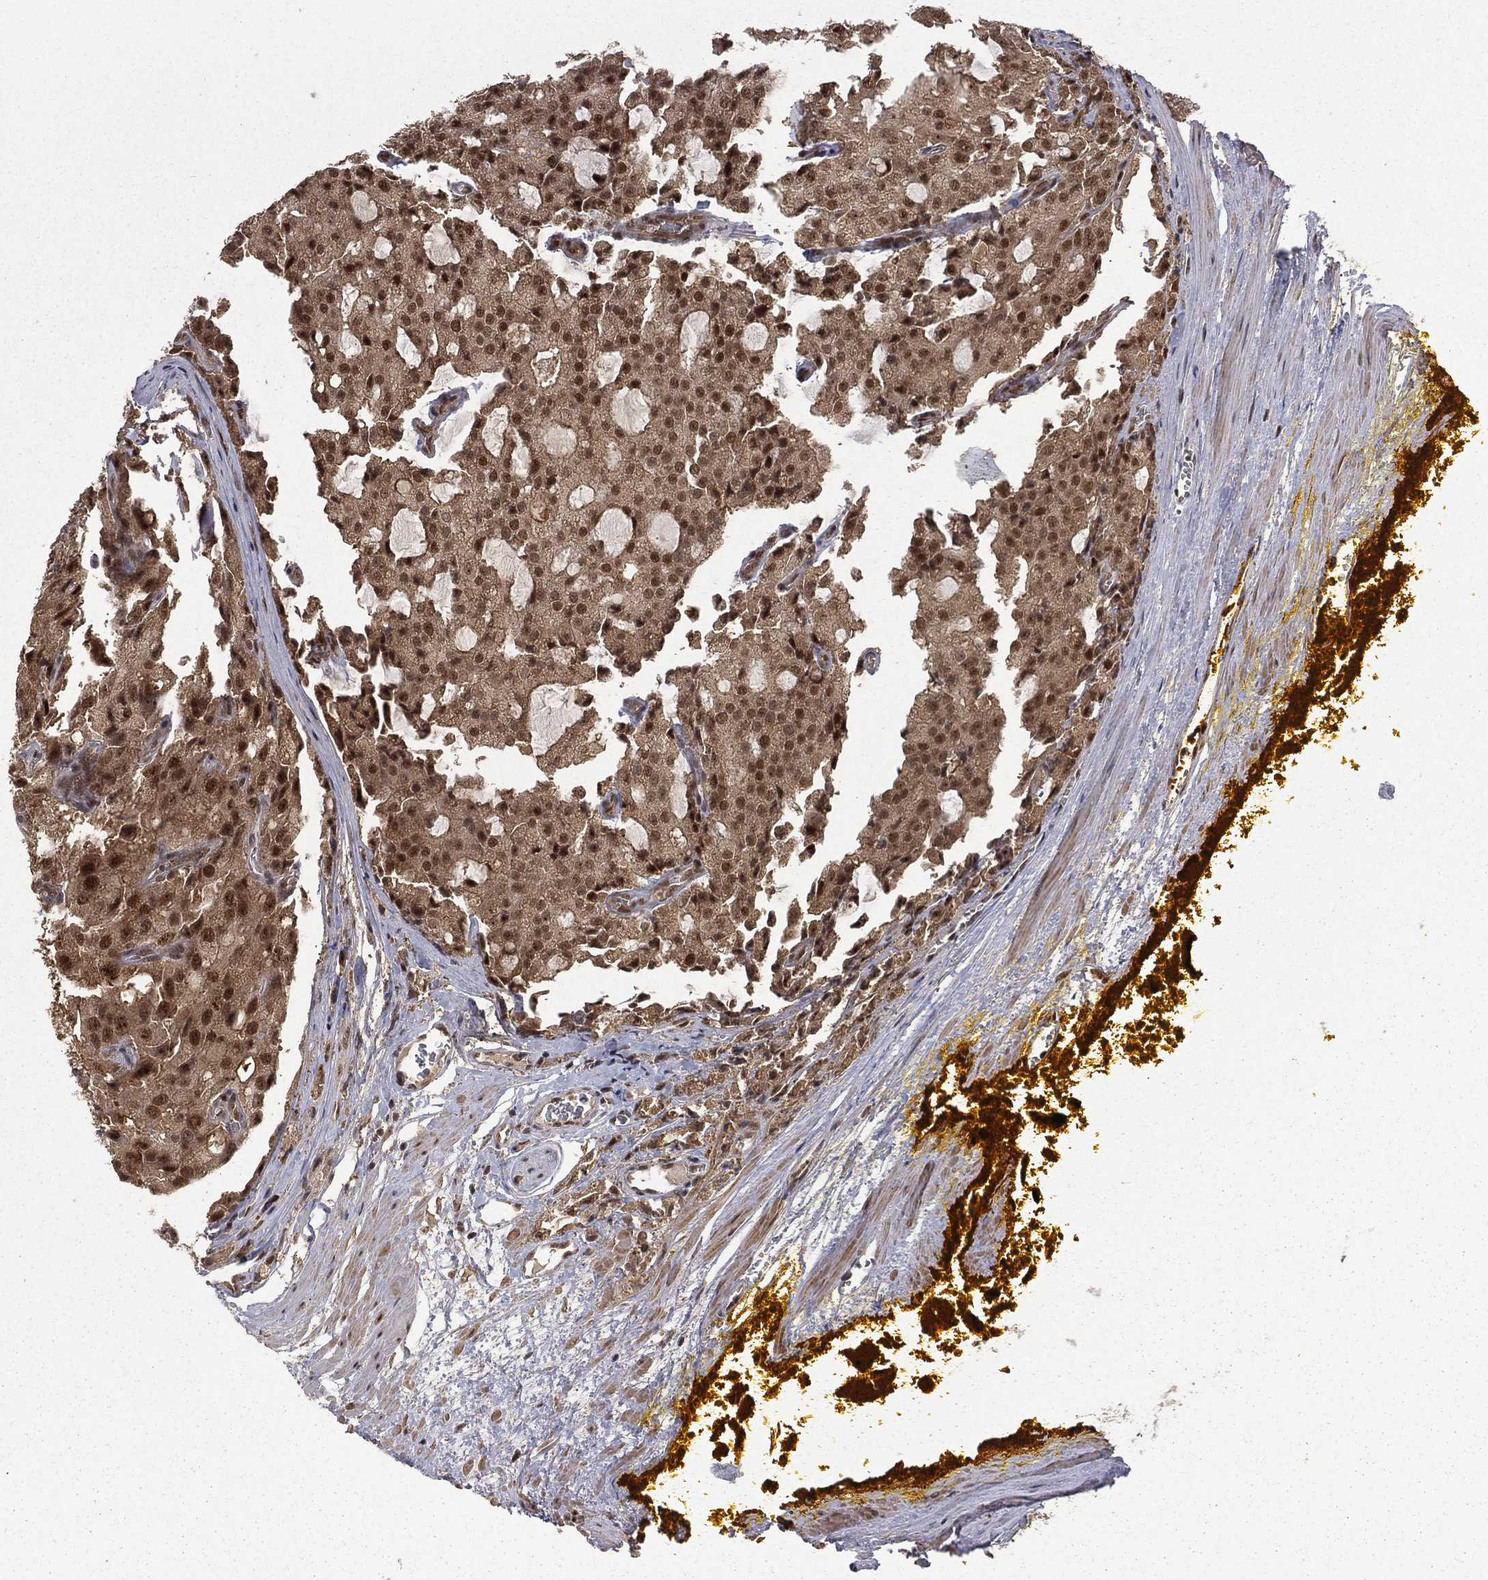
{"staining": {"intensity": "moderate", "quantity": "25%-75%", "location": "cytoplasmic/membranous,nuclear"}, "tissue": "prostate cancer", "cell_type": "Tumor cells", "image_type": "cancer", "snomed": [{"axis": "morphology", "description": "Adenocarcinoma, NOS"}, {"axis": "topography", "description": "Prostate and seminal vesicle, NOS"}, {"axis": "topography", "description": "Prostate"}], "caption": "This photomicrograph displays immunohistochemistry staining of human prostate adenocarcinoma, with medium moderate cytoplasmic/membranous and nuclear positivity in about 25%-75% of tumor cells.", "gene": "JMJD6", "patient": {"sex": "male", "age": 67}}